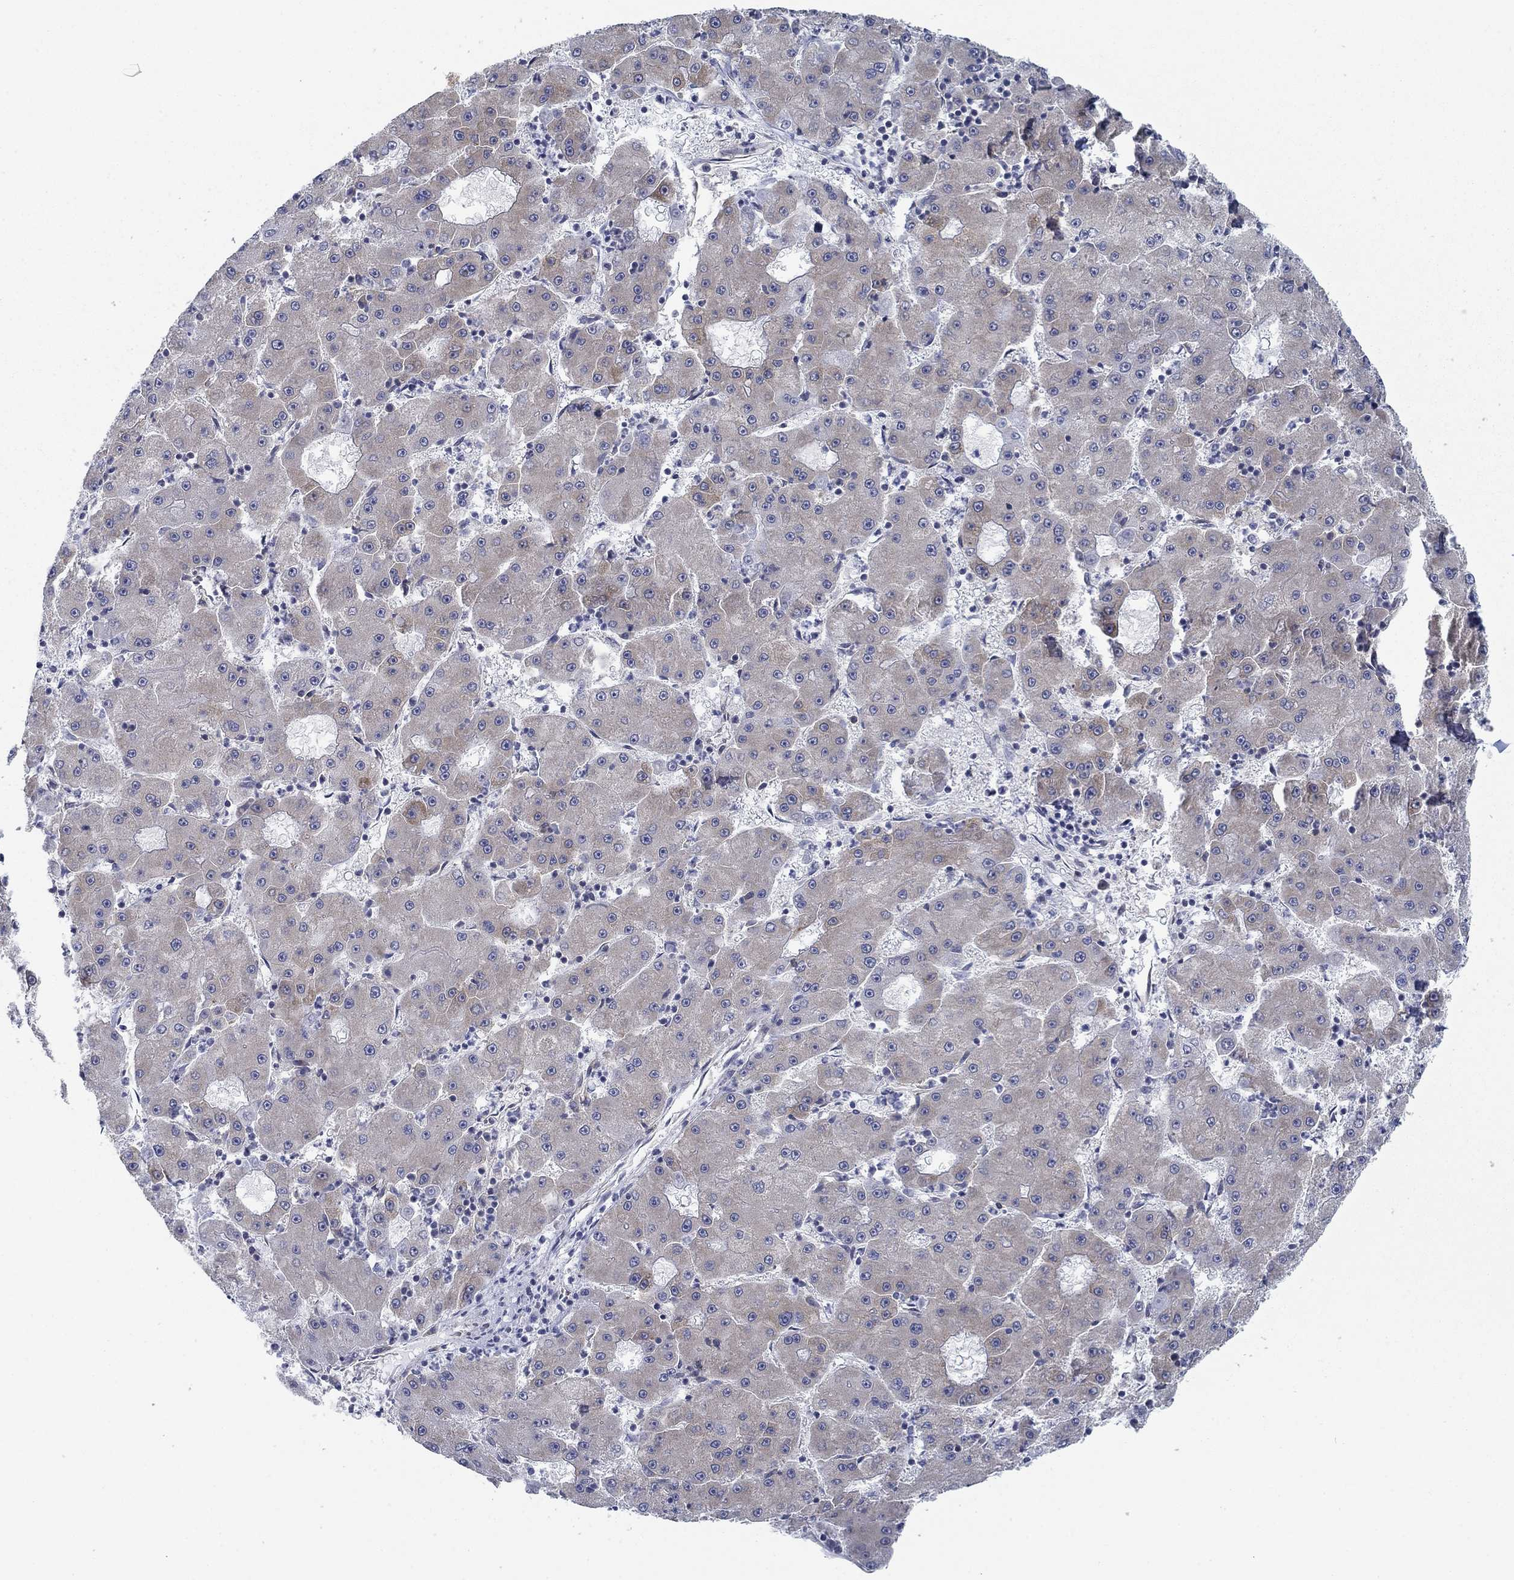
{"staining": {"intensity": "negative", "quantity": "none", "location": "none"}, "tissue": "liver cancer", "cell_type": "Tumor cells", "image_type": "cancer", "snomed": [{"axis": "morphology", "description": "Carcinoma, Hepatocellular, NOS"}, {"axis": "topography", "description": "Liver"}], "caption": "The photomicrograph exhibits no staining of tumor cells in liver hepatocellular carcinoma.", "gene": "FXR1", "patient": {"sex": "male", "age": 73}}